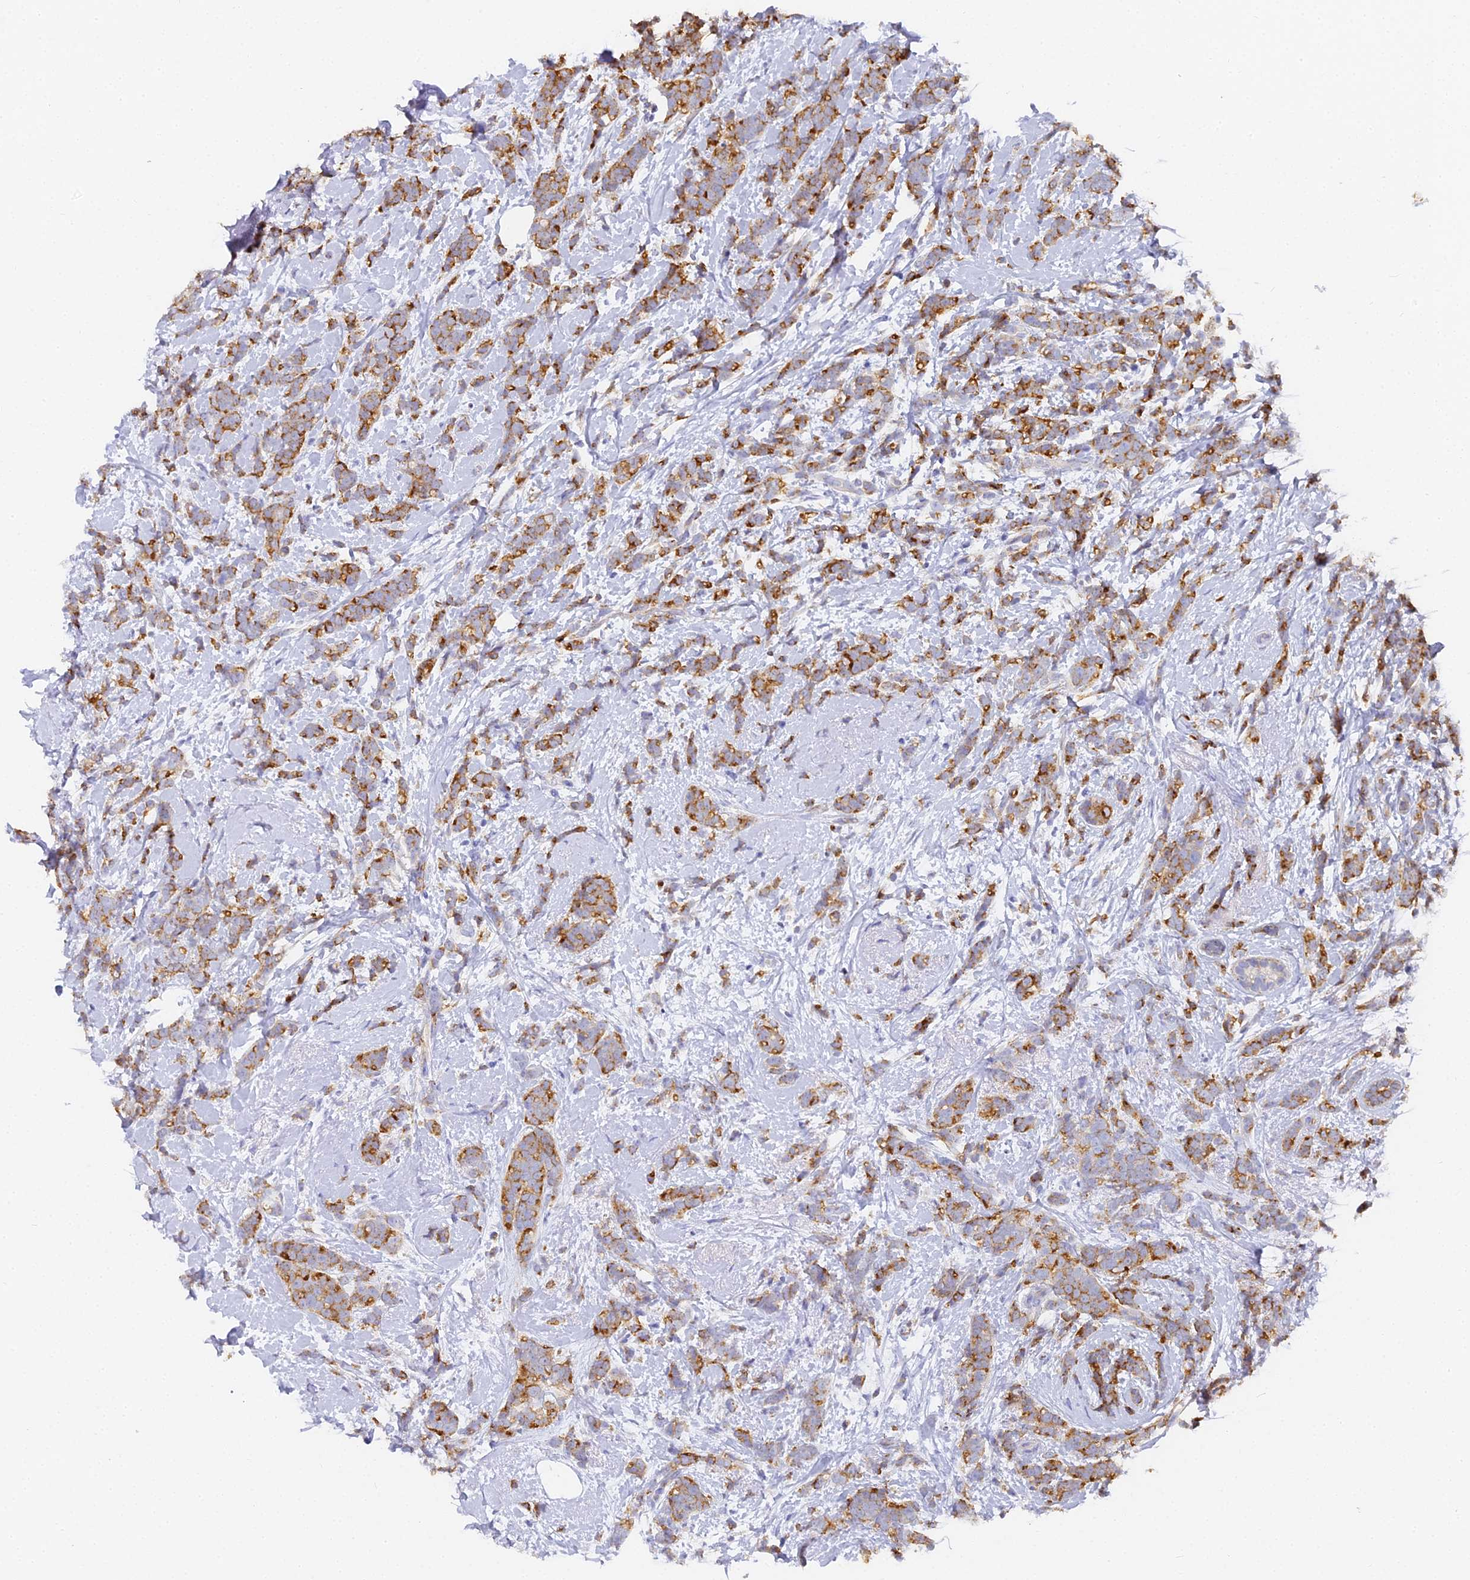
{"staining": {"intensity": "strong", "quantity": ">75%", "location": "cytoplasmic/membranous"}, "tissue": "breast cancer", "cell_type": "Tumor cells", "image_type": "cancer", "snomed": [{"axis": "morphology", "description": "Lobular carcinoma"}, {"axis": "topography", "description": "Breast"}], "caption": "Immunohistochemical staining of human breast cancer demonstrates strong cytoplasmic/membranous protein expression in approximately >75% of tumor cells.", "gene": "GJA1", "patient": {"sex": "female", "age": 58}}